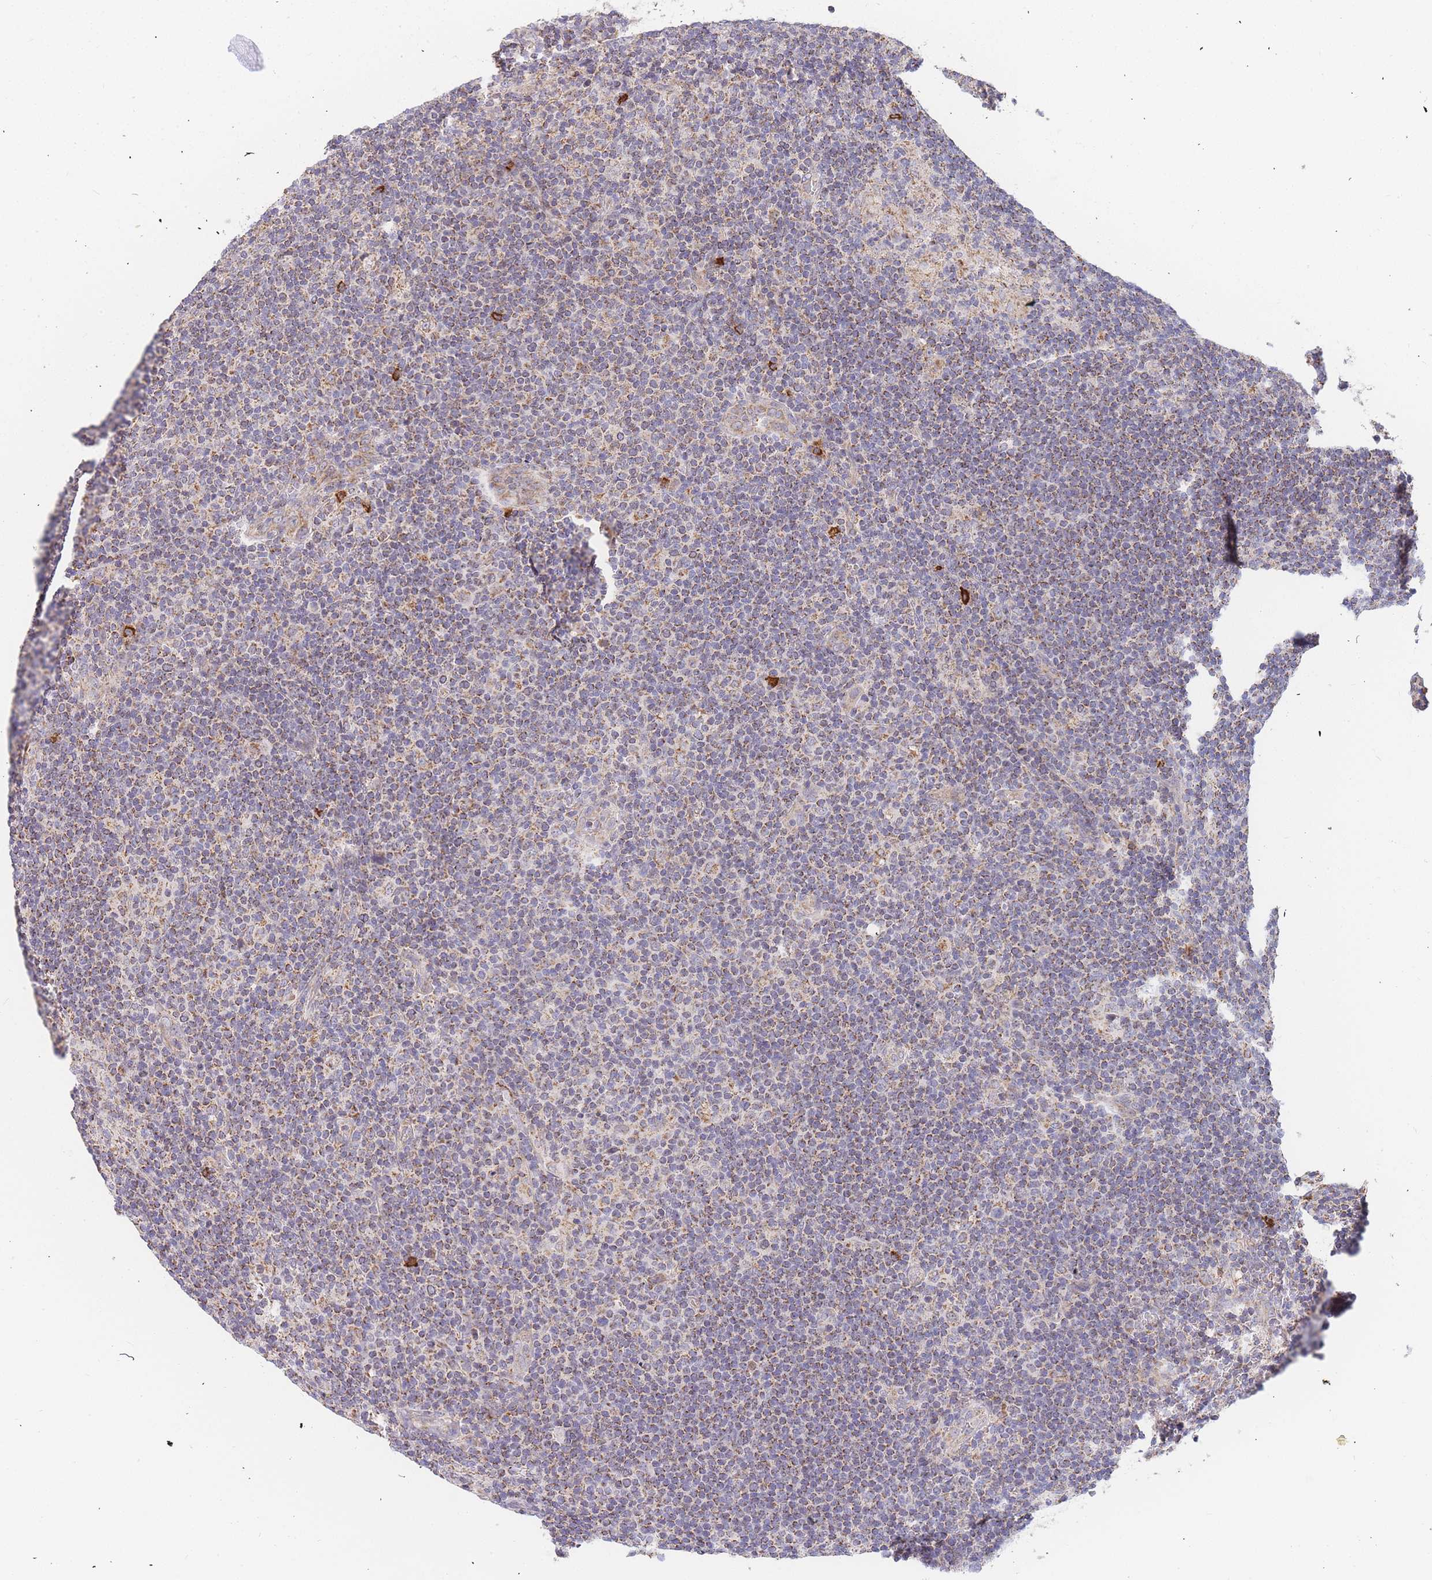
{"staining": {"intensity": "moderate", "quantity": "<25%", "location": "cytoplasmic/membranous"}, "tissue": "lymphoma", "cell_type": "Tumor cells", "image_type": "cancer", "snomed": [{"axis": "morphology", "description": "Hodgkin's disease, NOS"}, {"axis": "topography", "description": "Lymph node"}], "caption": "Immunohistochemistry staining of Hodgkin's disease, which demonstrates low levels of moderate cytoplasmic/membranous expression in about <25% of tumor cells indicating moderate cytoplasmic/membranous protein staining. The staining was performed using DAB (3,3'-diaminobenzidine) (brown) for protein detection and nuclei were counterstained in hematoxylin (blue).", "gene": "ADCY9", "patient": {"sex": "female", "age": 57}}